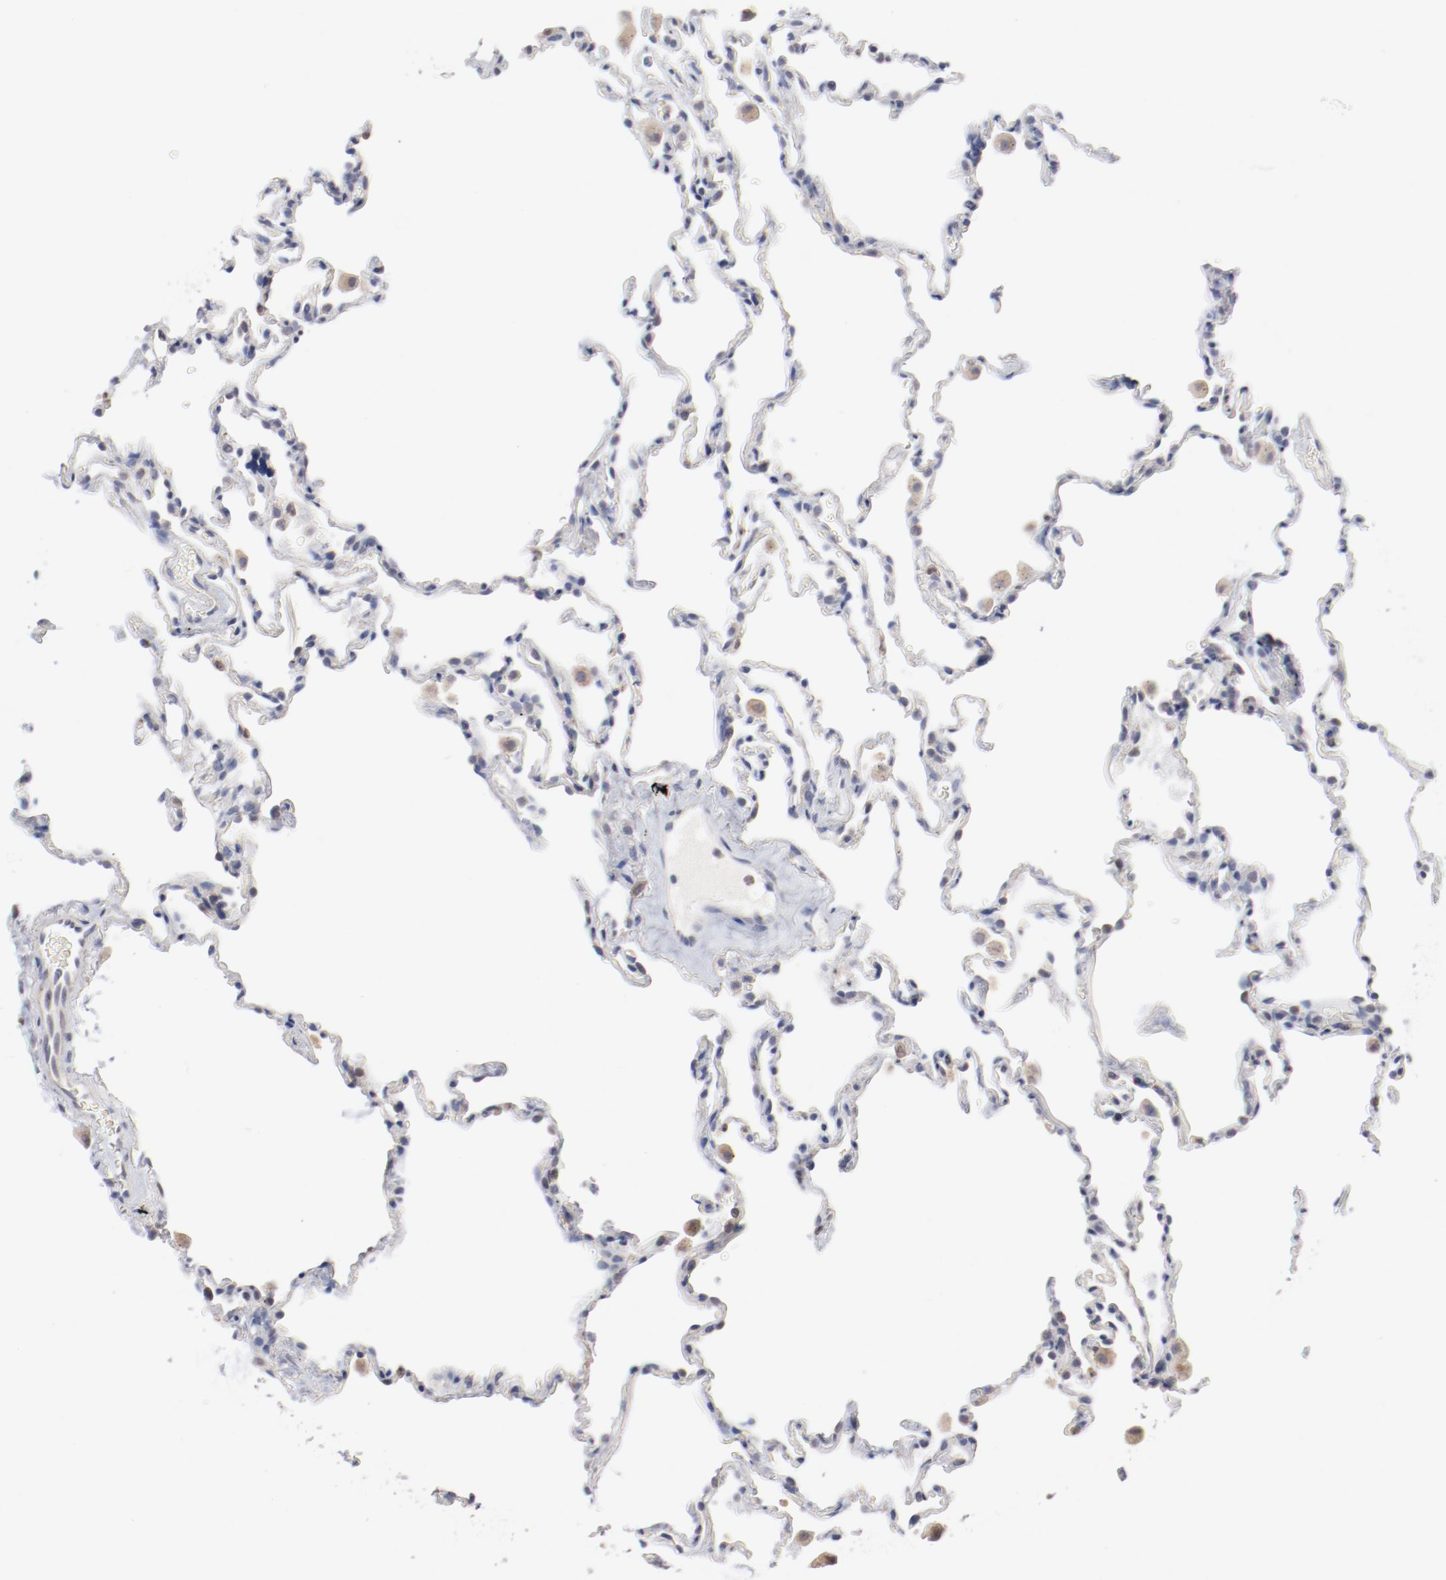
{"staining": {"intensity": "negative", "quantity": "none", "location": "none"}, "tissue": "lung", "cell_type": "Alveolar cells", "image_type": "normal", "snomed": [{"axis": "morphology", "description": "Normal tissue, NOS"}, {"axis": "morphology", "description": "Soft tissue tumor metastatic"}, {"axis": "topography", "description": "Lung"}], "caption": "Immunohistochemistry image of normal lung: human lung stained with DAB (3,3'-diaminobenzidine) shows no significant protein positivity in alveolar cells. (Brightfield microscopy of DAB (3,3'-diaminobenzidine) immunohistochemistry (IHC) at high magnification).", "gene": "AK7", "patient": {"sex": "male", "age": 59}}